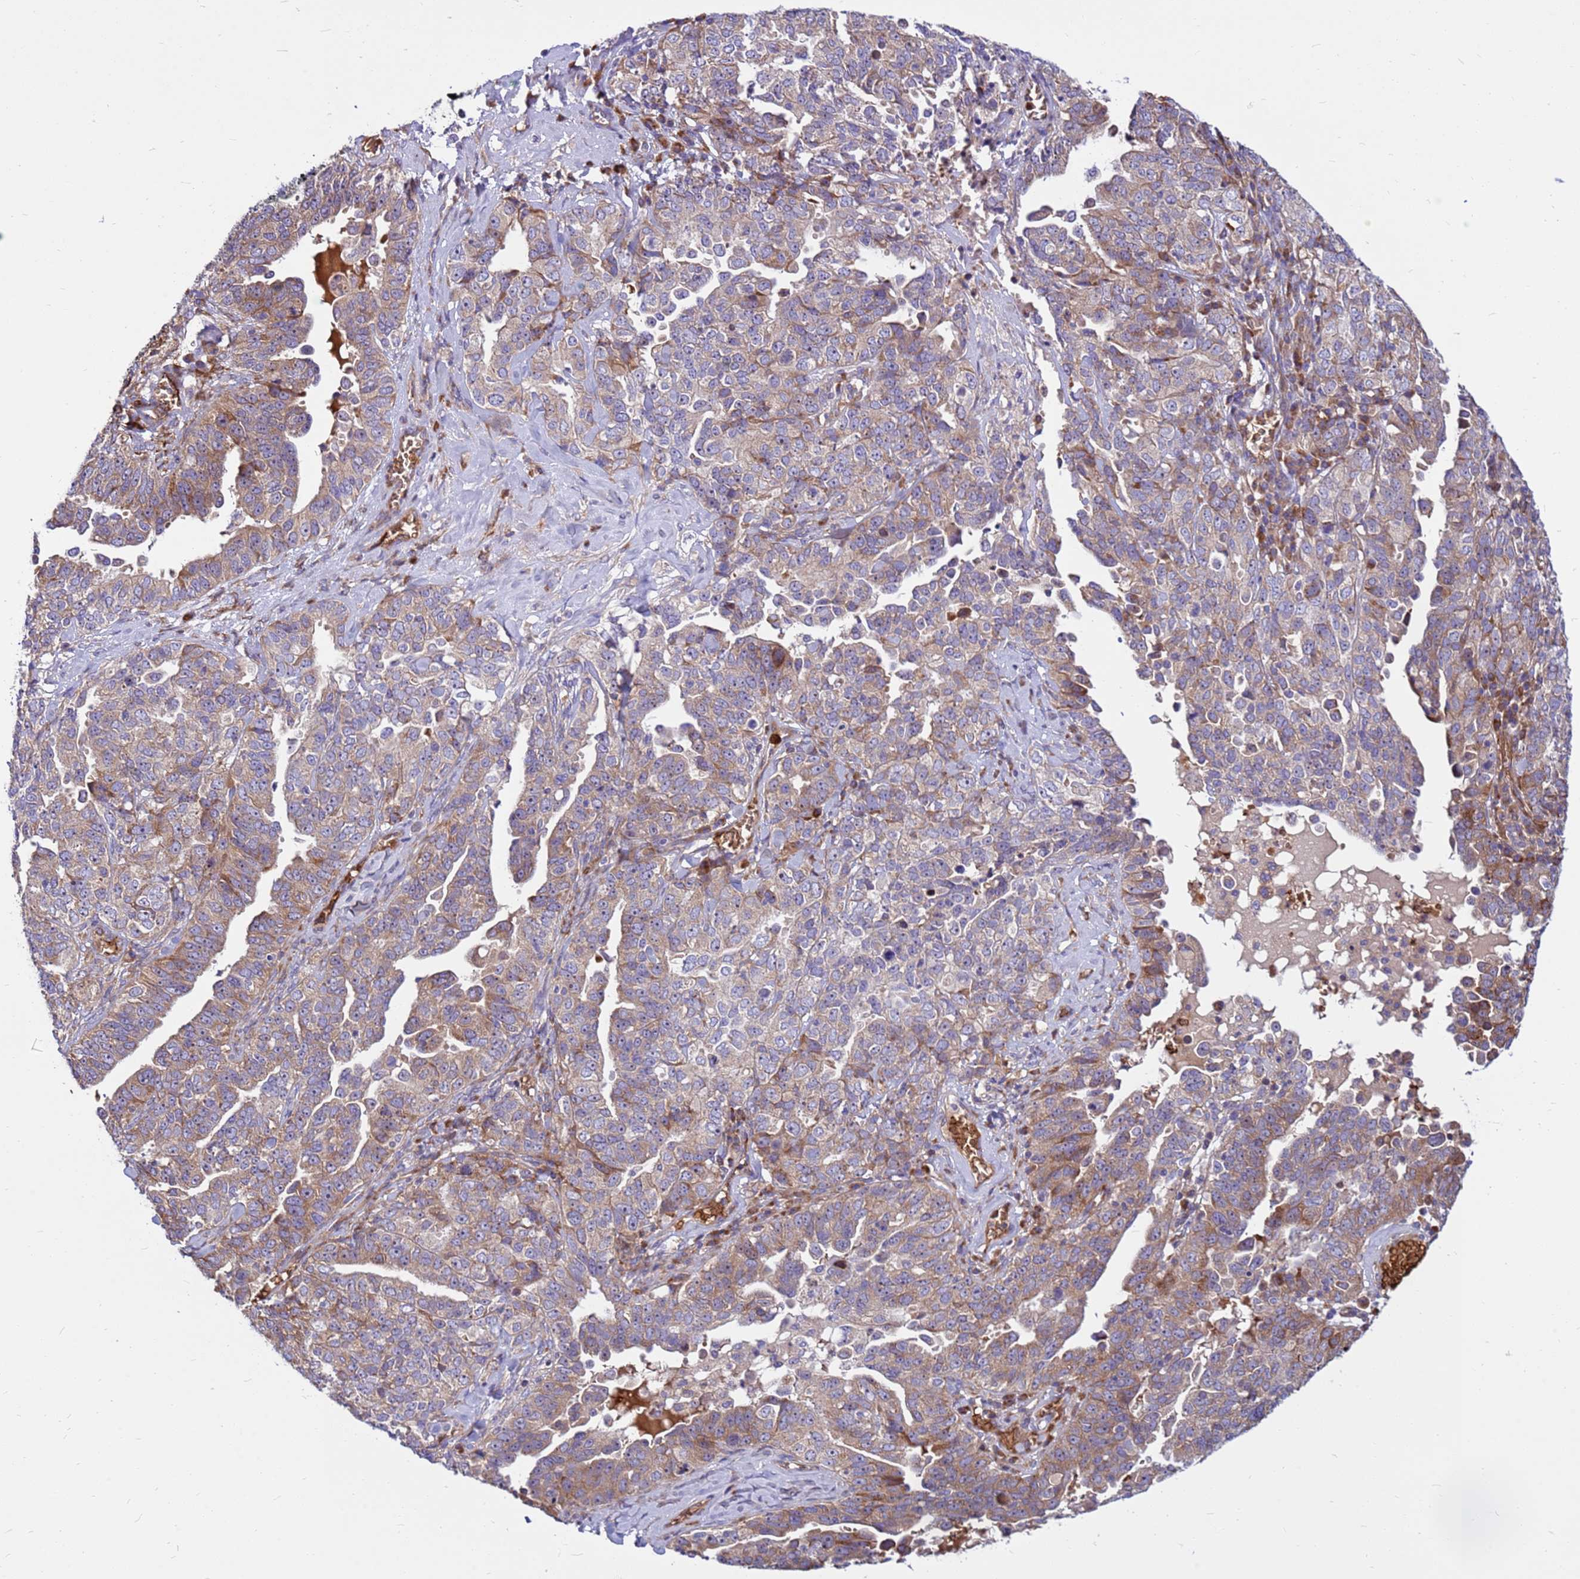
{"staining": {"intensity": "weak", "quantity": "25%-75%", "location": "cytoplasmic/membranous"}, "tissue": "ovarian cancer", "cell_type": "Tumor cells", "image_type": "cancer", "snomed": [{"axis": "morphology", "description": "Carcinoma, endometroid"}, {"axis": "topography", "description": "Ovary"}], "caption": "The photomicrograph displays staining of ovarian cancer, revealing weak cytoplasmic/membranous protein expression (brown color) within tumor cells.", "gene": "ZNF669", "patient": {"sex": "female", "age": 62}}